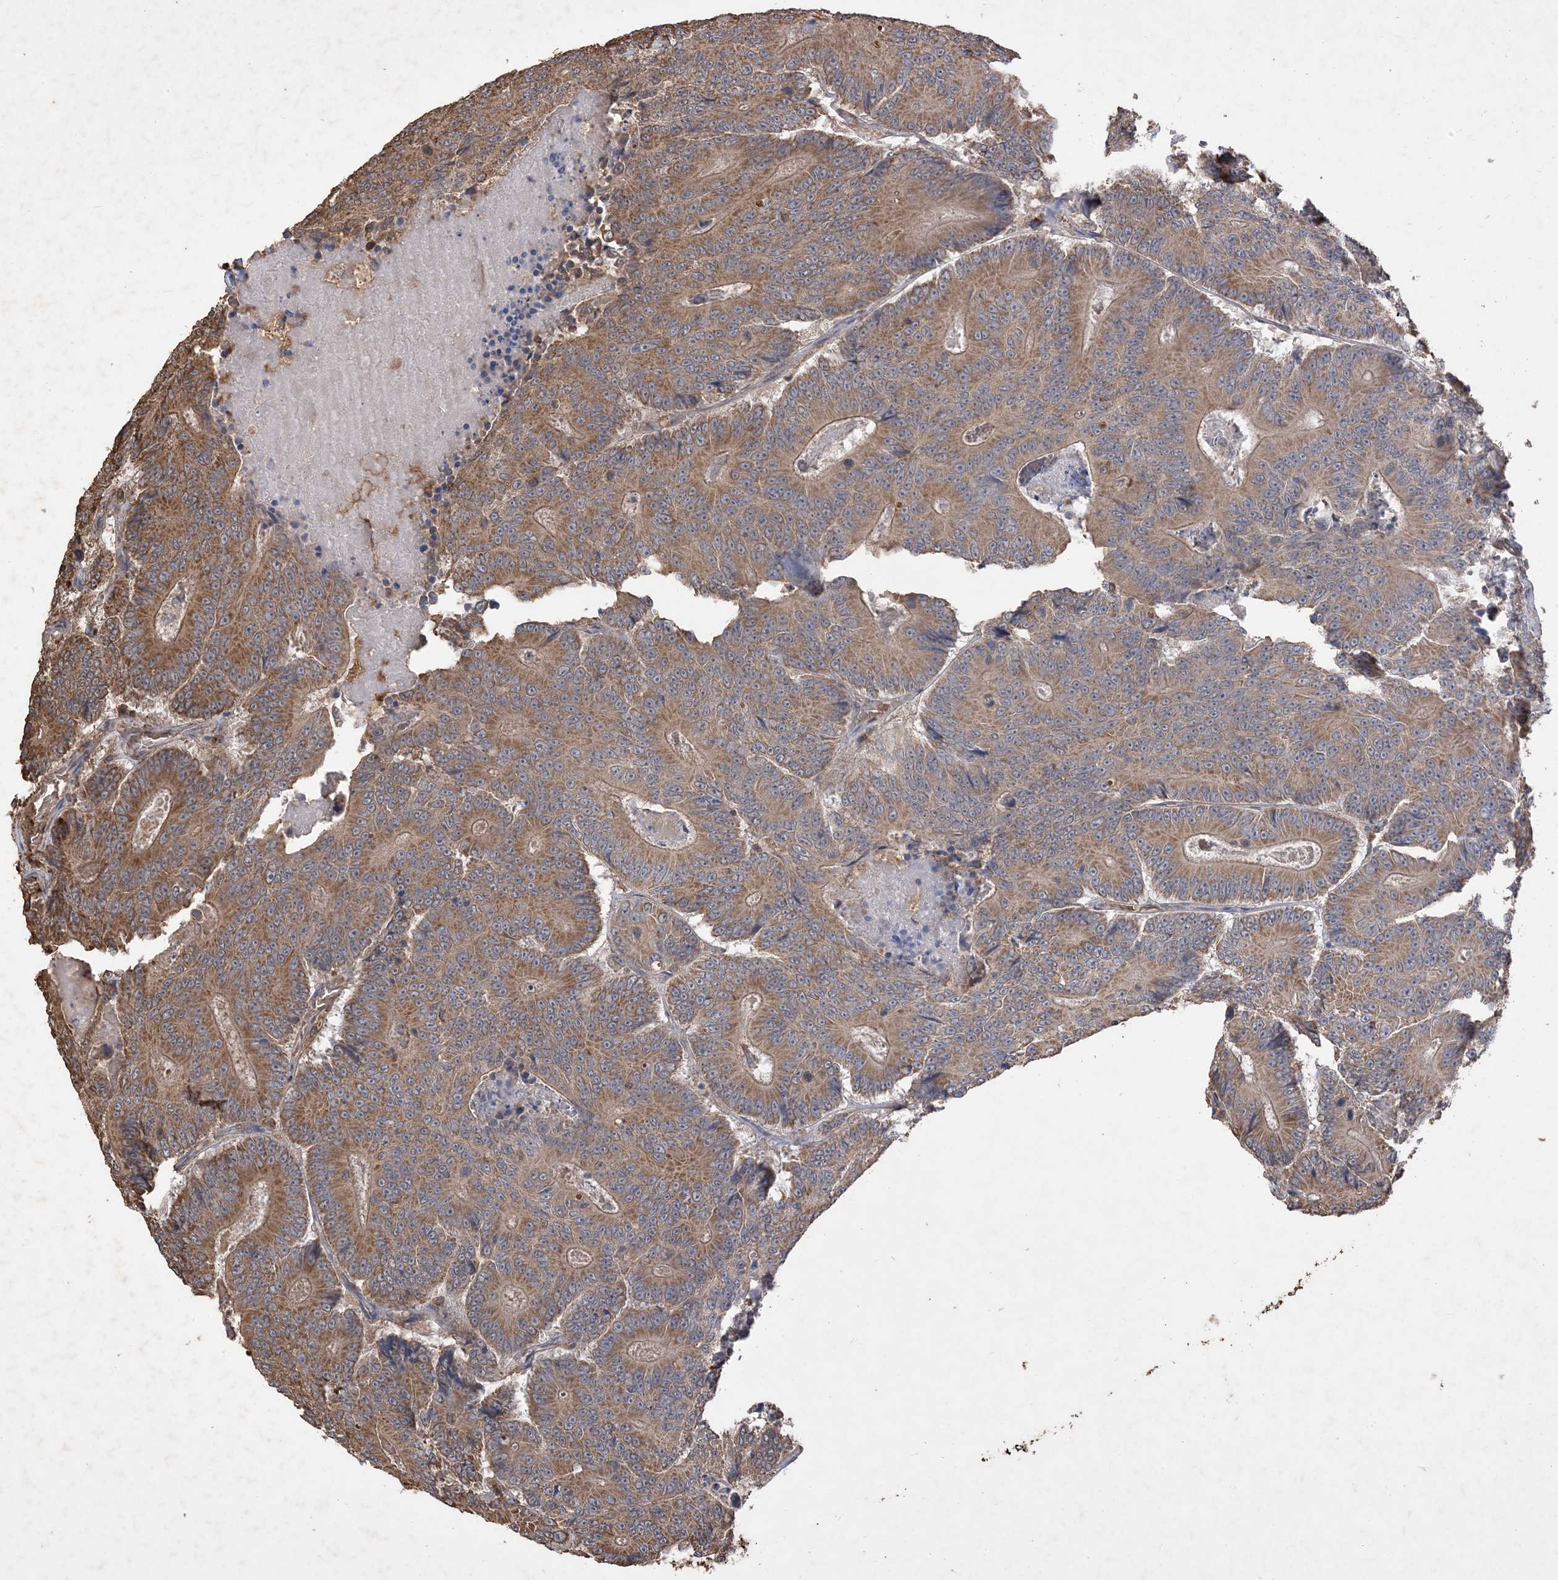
{"staining": {"intensity": "moderate", "quantity": ">75%", "location": "cytoplasmic/membranous"}, "tissue": "colorectal cancer", "cell_type": "Tumor cells", "image_type": "cancer", "snomed": [{"axis": "morphology", "description": "Adenocarcinoma, NOS"}, {"axis": "topography", "description": "Colon"}], "caption": "A brown stain shows moderate cytoplasmic/membranous staining of a protein in human colorectal cancer (adenocarcinoma) tumor cells. (brown staining indicates protein expression, while blue staining denotes nuclei).", "gene": "HPS4", "patient": {"sex": "male", "age": 83}}